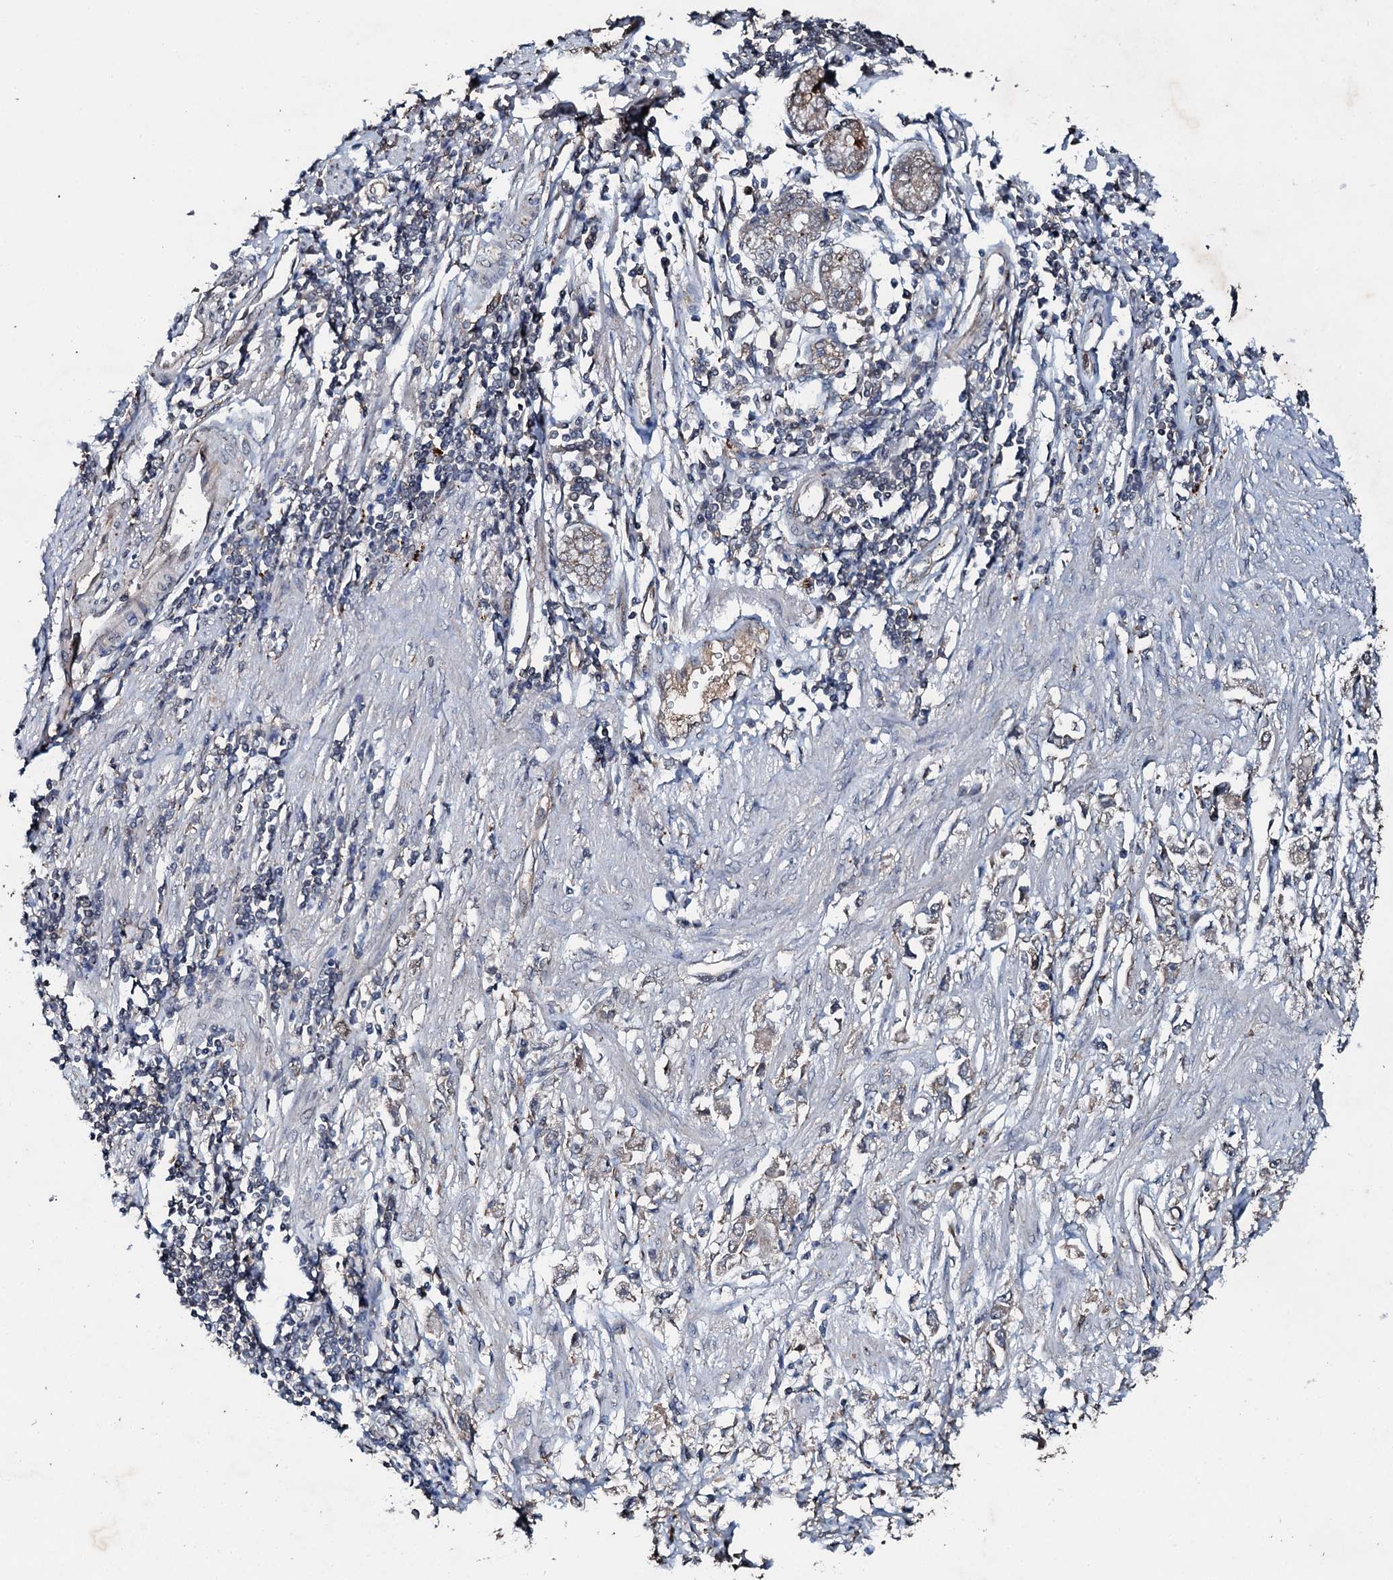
{"staining": {"intensity": "negative", "quantity": "none", "location": "none"}, "tissue": "stomach cancer", "cell_type": "Tumor cells", "image_type": "cancer", "snomed": [{"axis": "morphology", "description": "Adenocarcinoma, NOS"}, {"axis": "topography", "description": "Stomach"}], "caption": "Immunohistochemistry (IHC) image of stomach cancer stained for a protein (brown), which reveals no staining in tumor cells.", "gene": "ADAMTS10", "patient": {"sex": "female", "age": 59}}